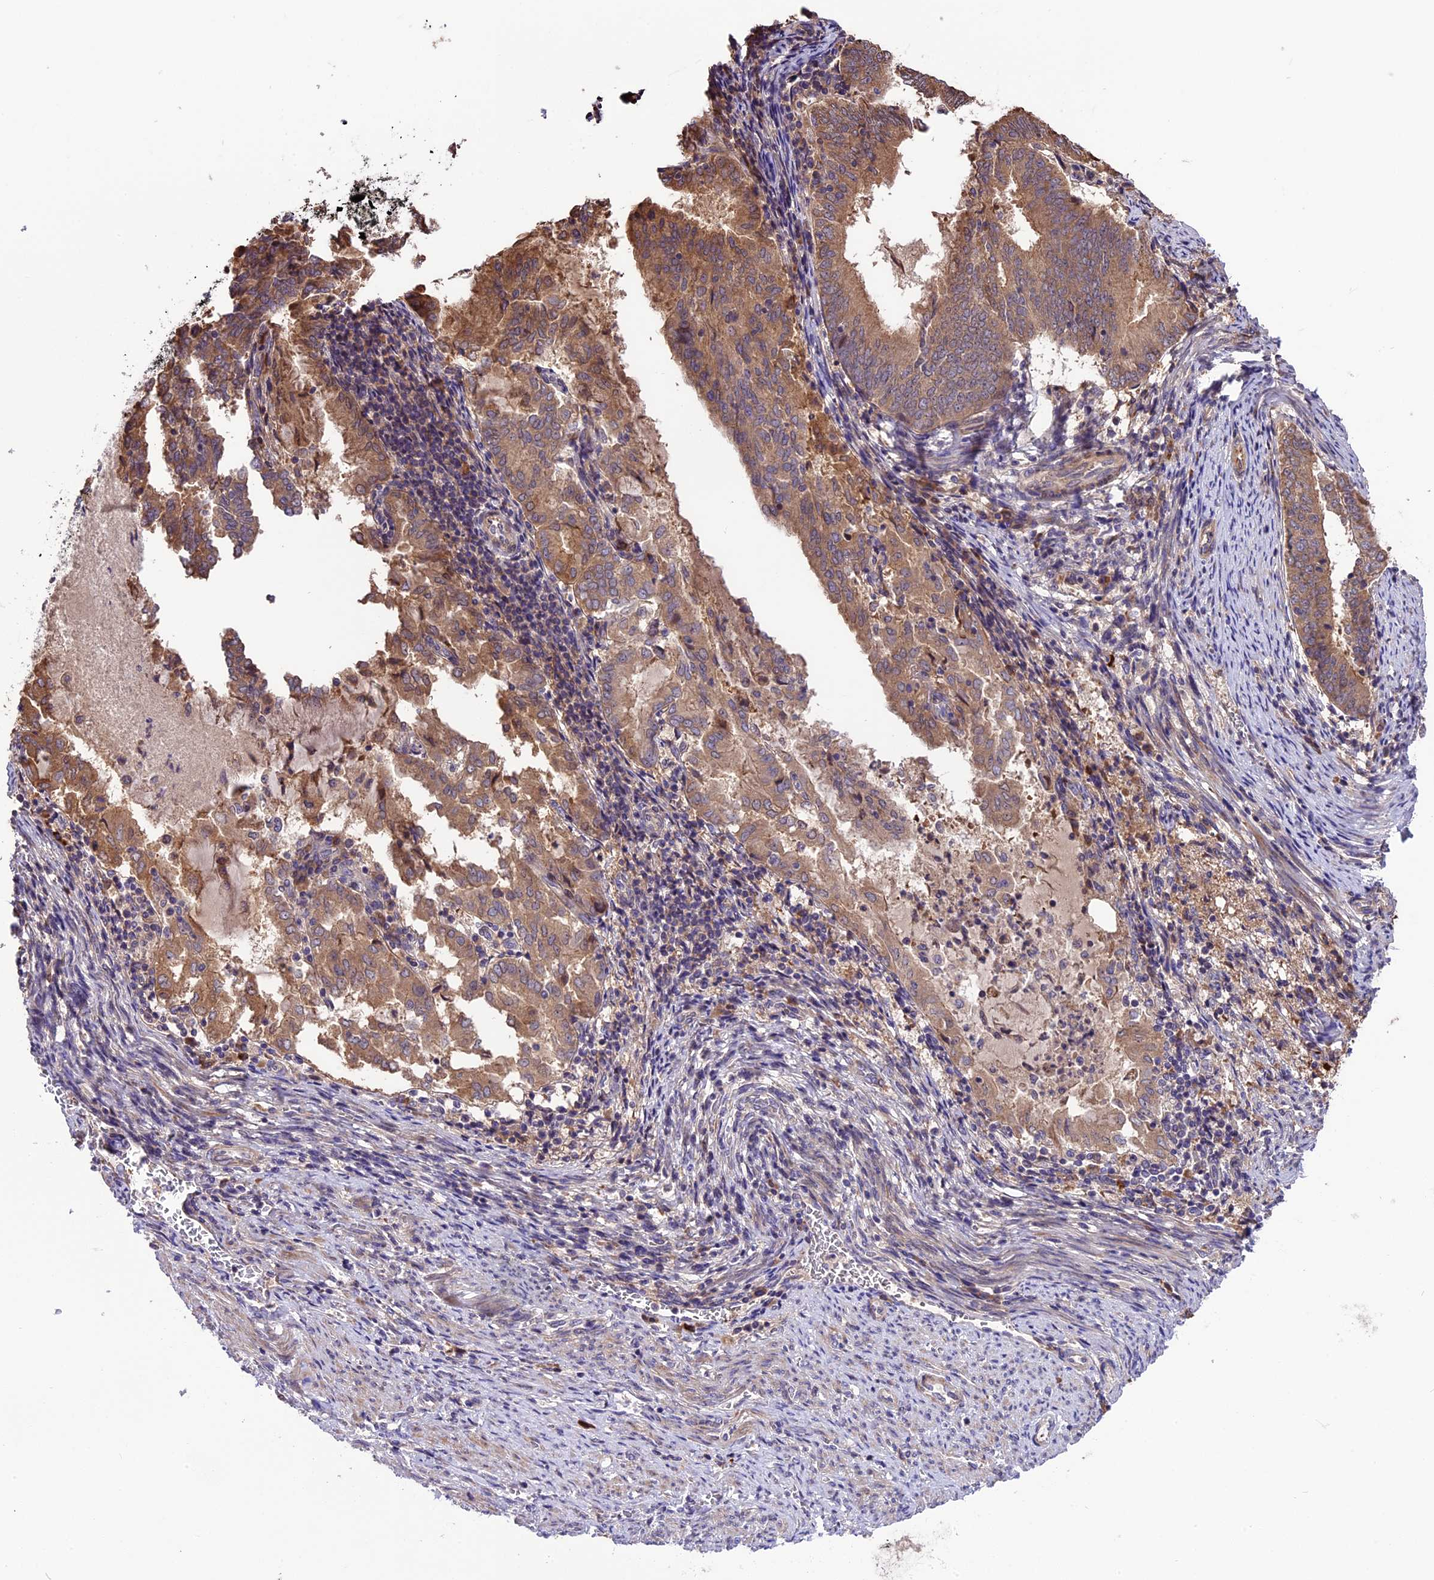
{"staining": {"intensity": "moderate", "quantity": ">75%", "location": "cytoplasmic/membranous"}, "tissue": "endometrial cancer", "cell_type": "Tumor cells", "image_type": "cancer", "snomed": [{"axis": "morphology", "description": "Adenocarcinoma, NOS"}, {"axis": "topography", "description": "Endometrium"}], "caption": "Endometrial cancer tissue displays moderate cytoplasmic/membranous positivity in about >75% of tumor cells, visualized by immunohistochemistry.", "gene": "ABCC10", "patient": {"sex": "female", "age": 80}}